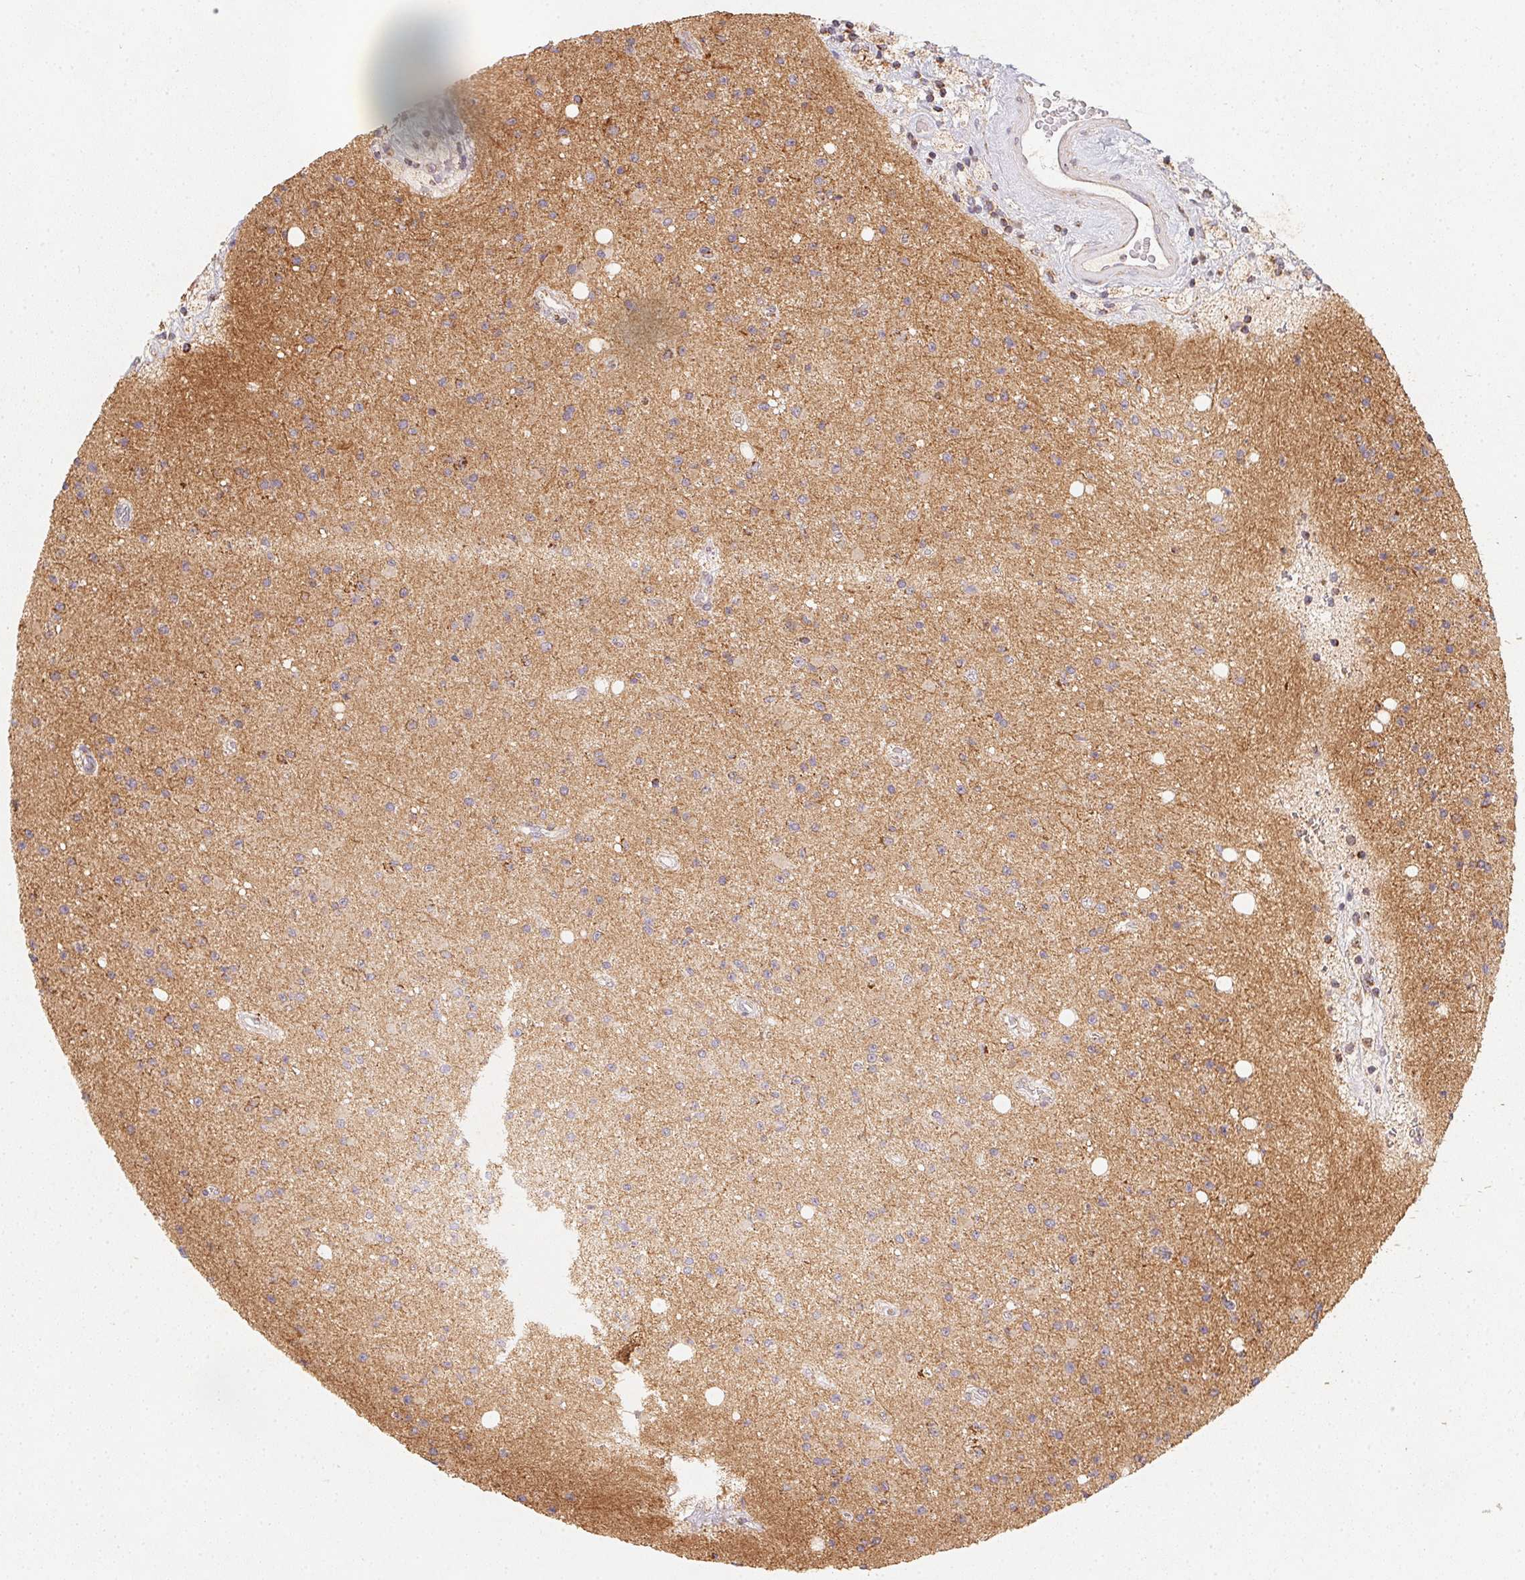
{"staining": {"intensity": "moderate", "quantity": "<25%", "location": "cytoplasmic/membranous"}, "tissue": "glioma", "cell_type": "Tumor cells", "image_type": "cancer", "snomed": [{"axis": "morphology", "description": "Glioma, malignant, High grade"}, {"axis": "topography", "description": "Brain"}], "caption": "IHC photomicrograph of neoplastic tissue: malignant glioma (high-grade) stained using immunohistochemistry (IHC) displays low levels of moderate protein expression localized specifically in the cytoplasmic/membranous of tumor cells, appearing as a cytoplasmic/membranous brown color.", "gene": "NDUFS6", "patient": {"sex": "male", "age": 36}}